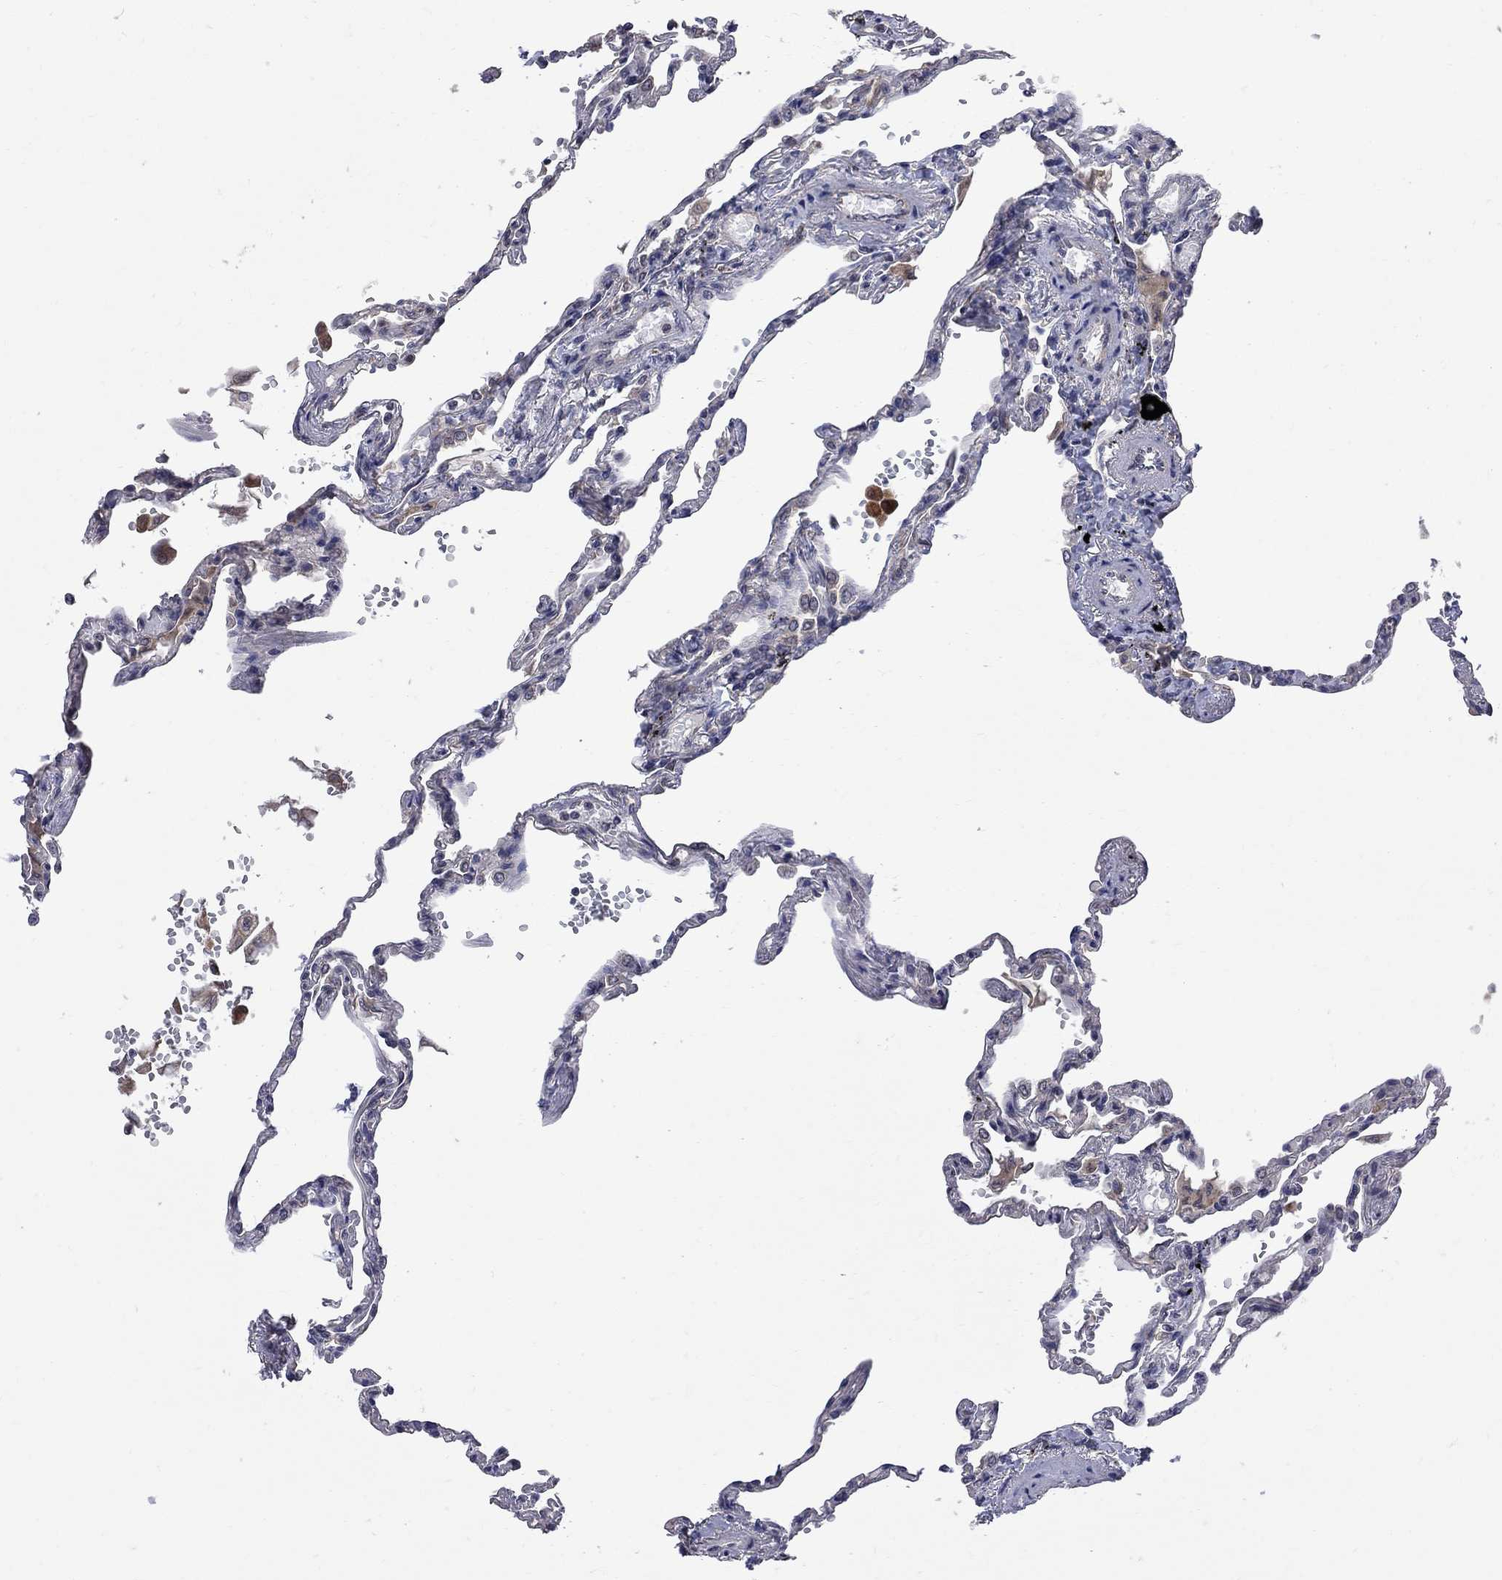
{"staining": {"intensity": "negative", "quantity": "none", "location": "none"}, "tissue": "lung", "cell_type": "Alveolar cells", "image_type": "normal", "snomed": [{"axis": "morphology", "description": "Normal tissue, NOS"}, {"axis": "topography", "description": "Lung"}], "caption": "The histopathology image demonstrates no significant staining in alveolar cells of lung. (IHC, brightfield microscopy, high magnification).", "gene": "CNOT11", "patient": {"sex": "male", "age": 78}}